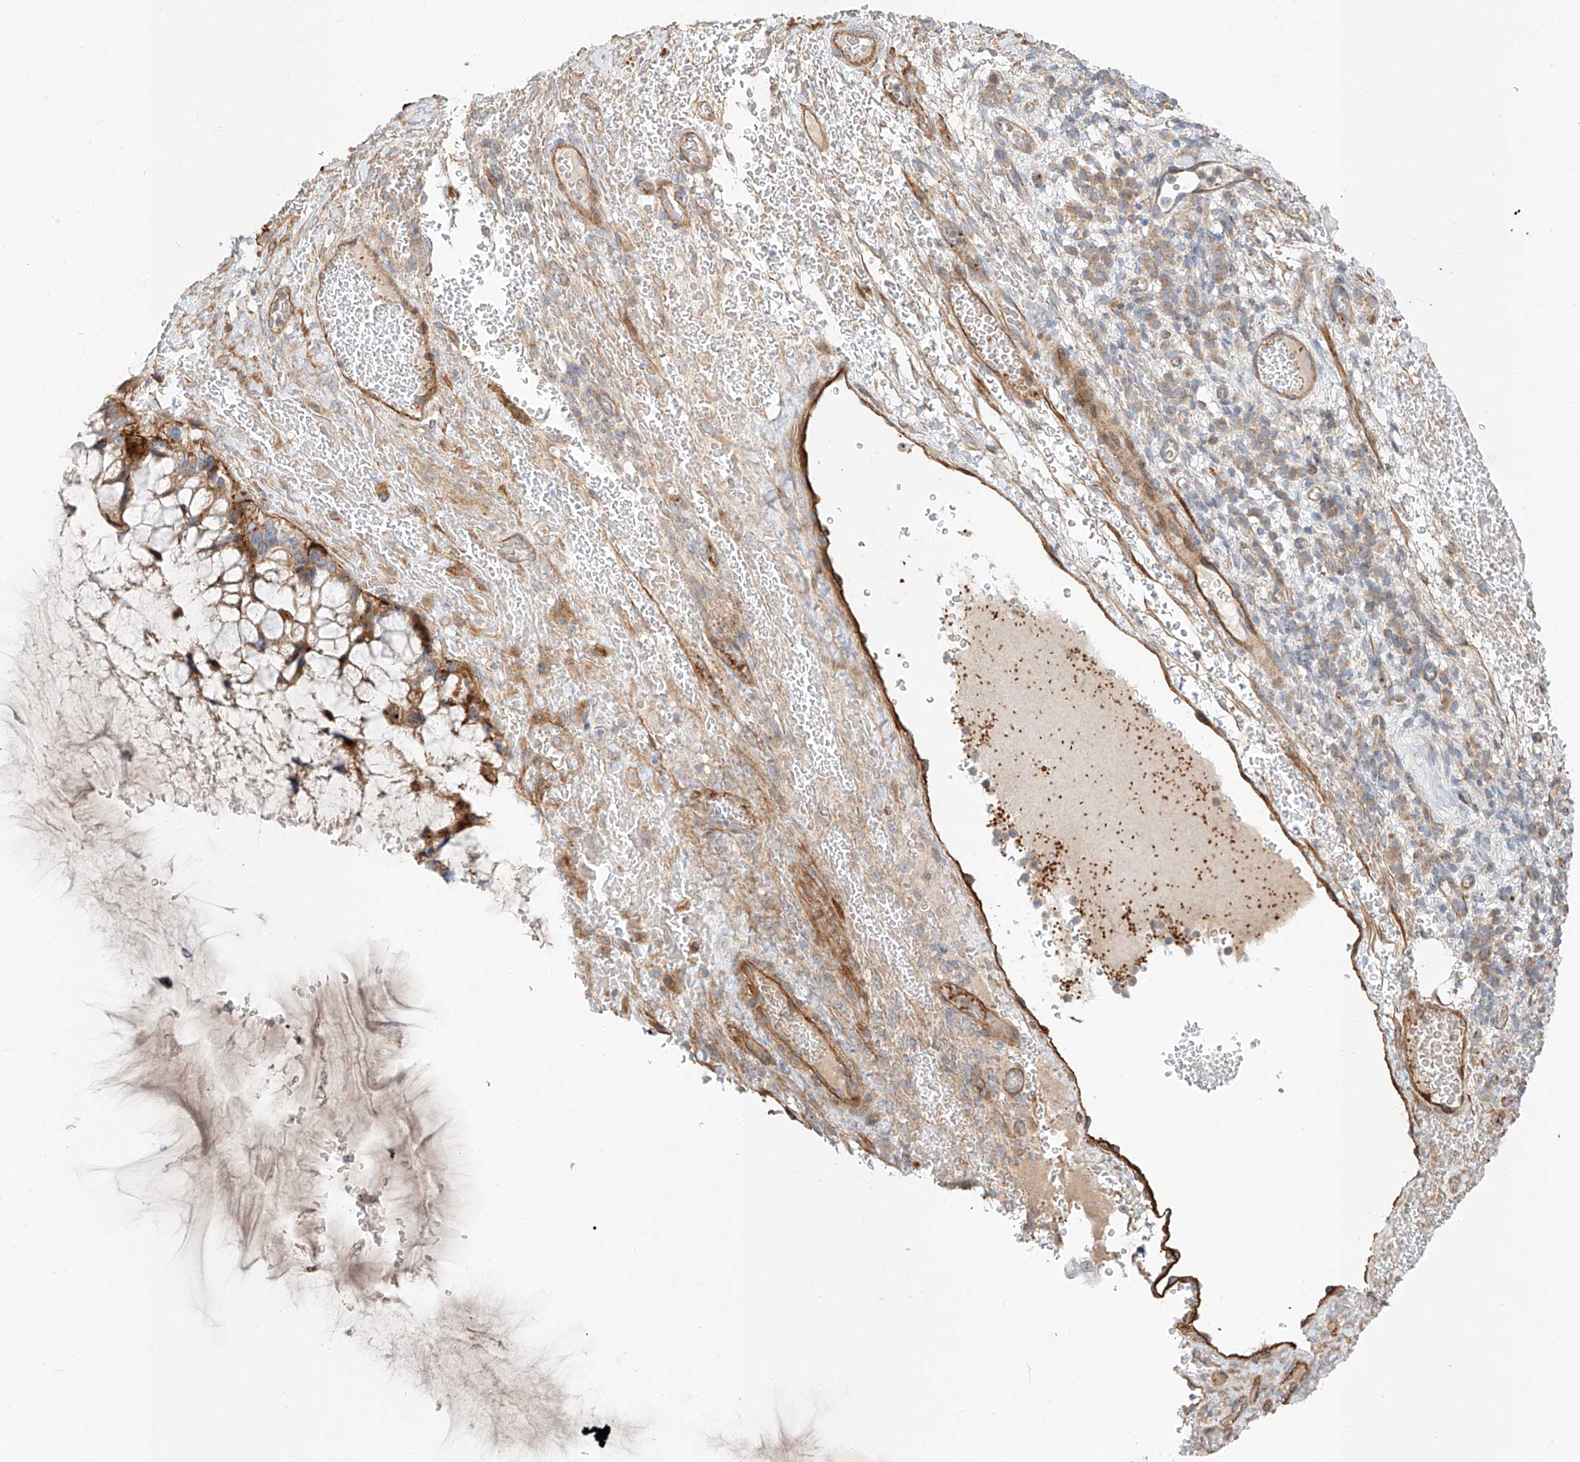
{"staining": {"intensity": "moderate", "quantity": ">75%", "location": "cytoplasmic/membranous"}, "tissue": "ovarian cancer", "cell_type": "Tumor cells", "image_type": "cancer", "snomed": [{"axis": "morphology", "description": "Cystadenocarcinoma, mucinous, NOS"}, {"axis": "topography", "description": "Ovary"}], "caption": "DAB (3,3'-diaminobenzidine) immunohistochemical staining of mucinous cystadenocarcinoma (ovarian) displays moderate cytoplasmic/membranous protein positivity in approximately >75% of tumor cells. The staining was performed using DAB to visualize the protein expression in brown, while the nuclei were stained in blue with hematoxylin (Magnification: 20x).", "gene": "AJM1", "patient": {"sex": "female", "age": 37}}